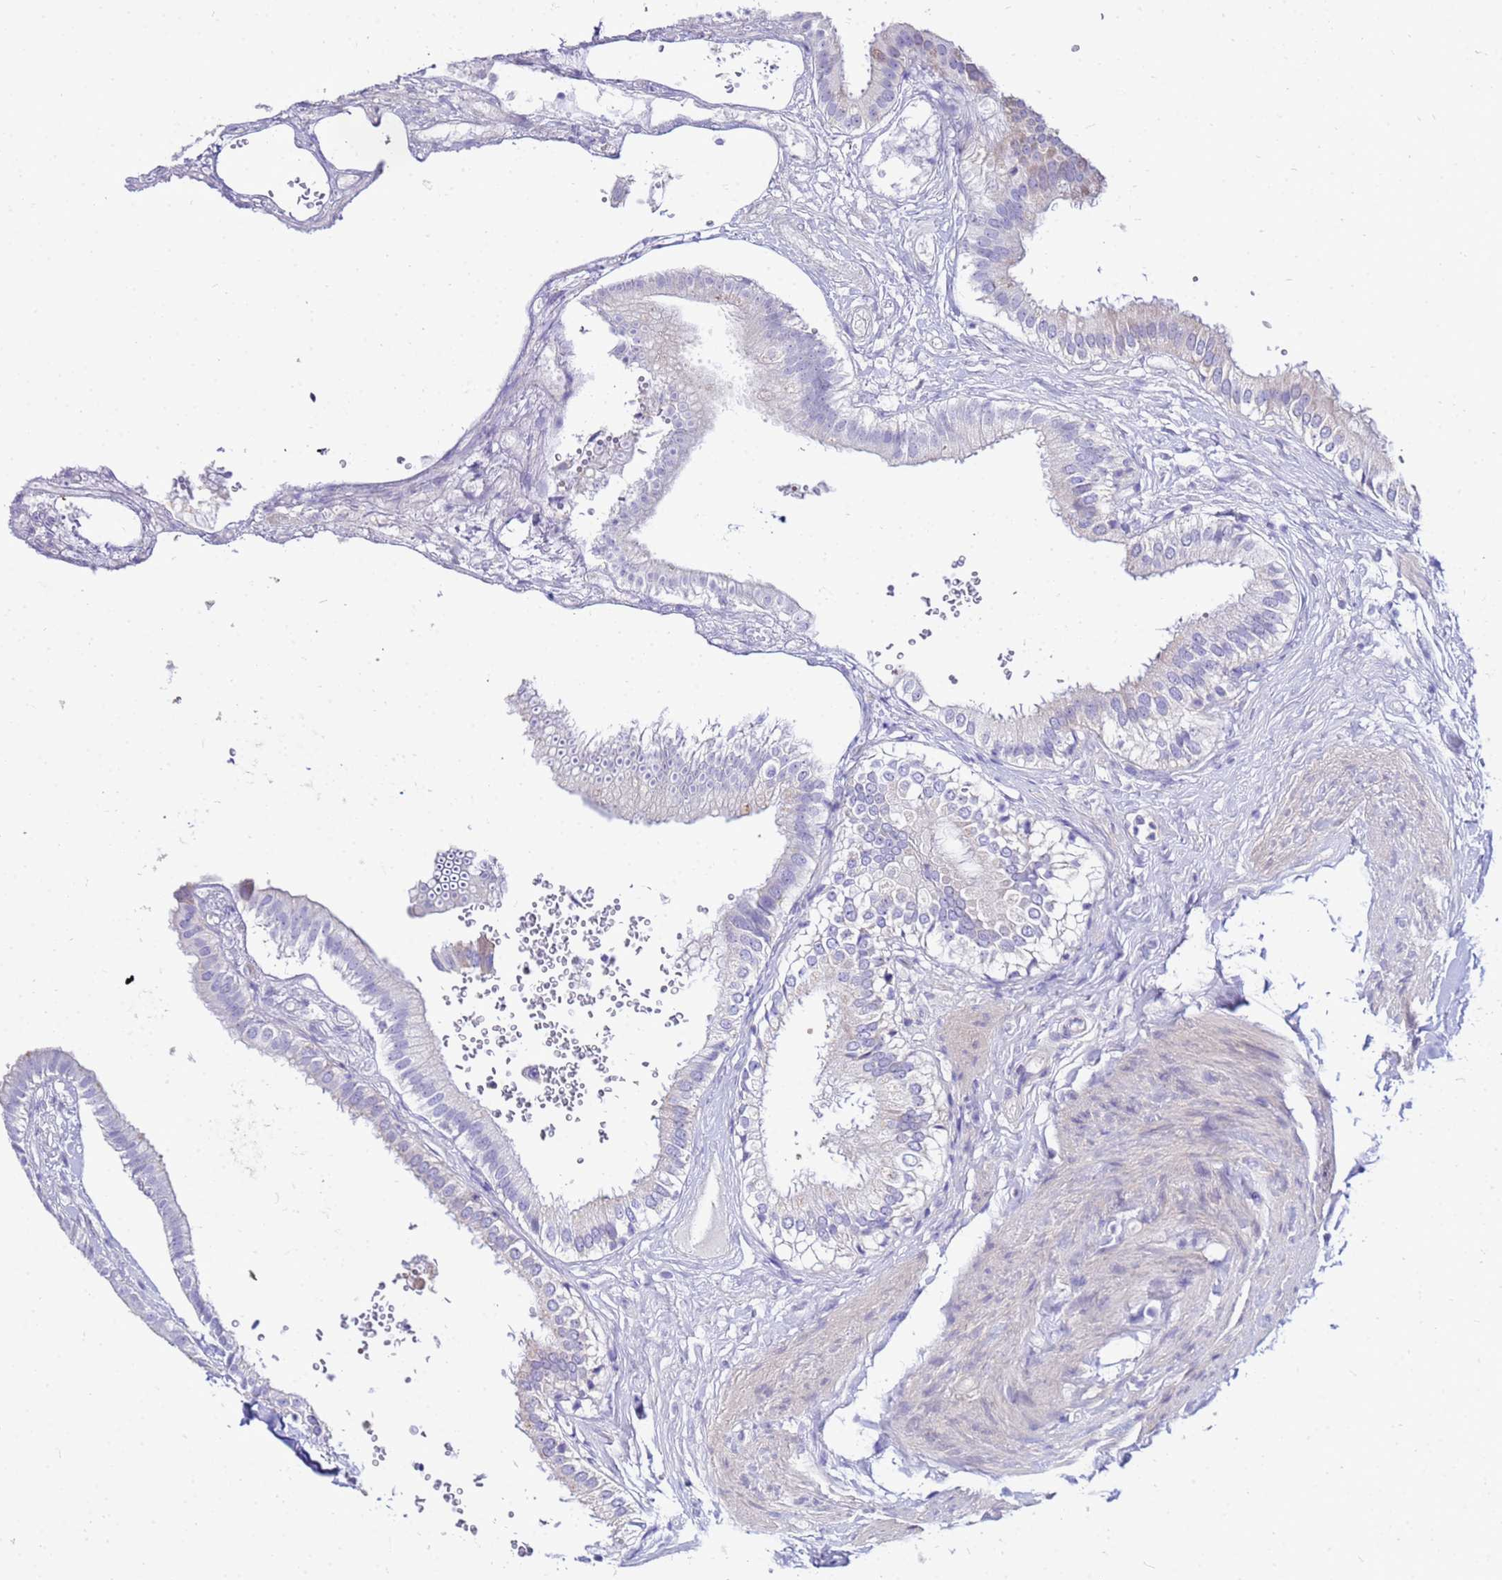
{"staining": {"intensity": "negative", "quantity": "none", "location": "none"}, "tissue": "gallbladder", "cell_type": "Glandular cells", "image_type": "normal", "snomed": [{"axis": "morphology", "description": "Normal tissue, NOS"}, {"axis": "topography", "description": "Gallbladder"}], "caption": "DAB immunohistochemical staining of normal human gallbladder exhibits no significant staining in glandular cells. (IHC, brightfield microscopy, high magnification).", "gene": "DBNDD2", "patient": {"sex": "female", "age": 61}}